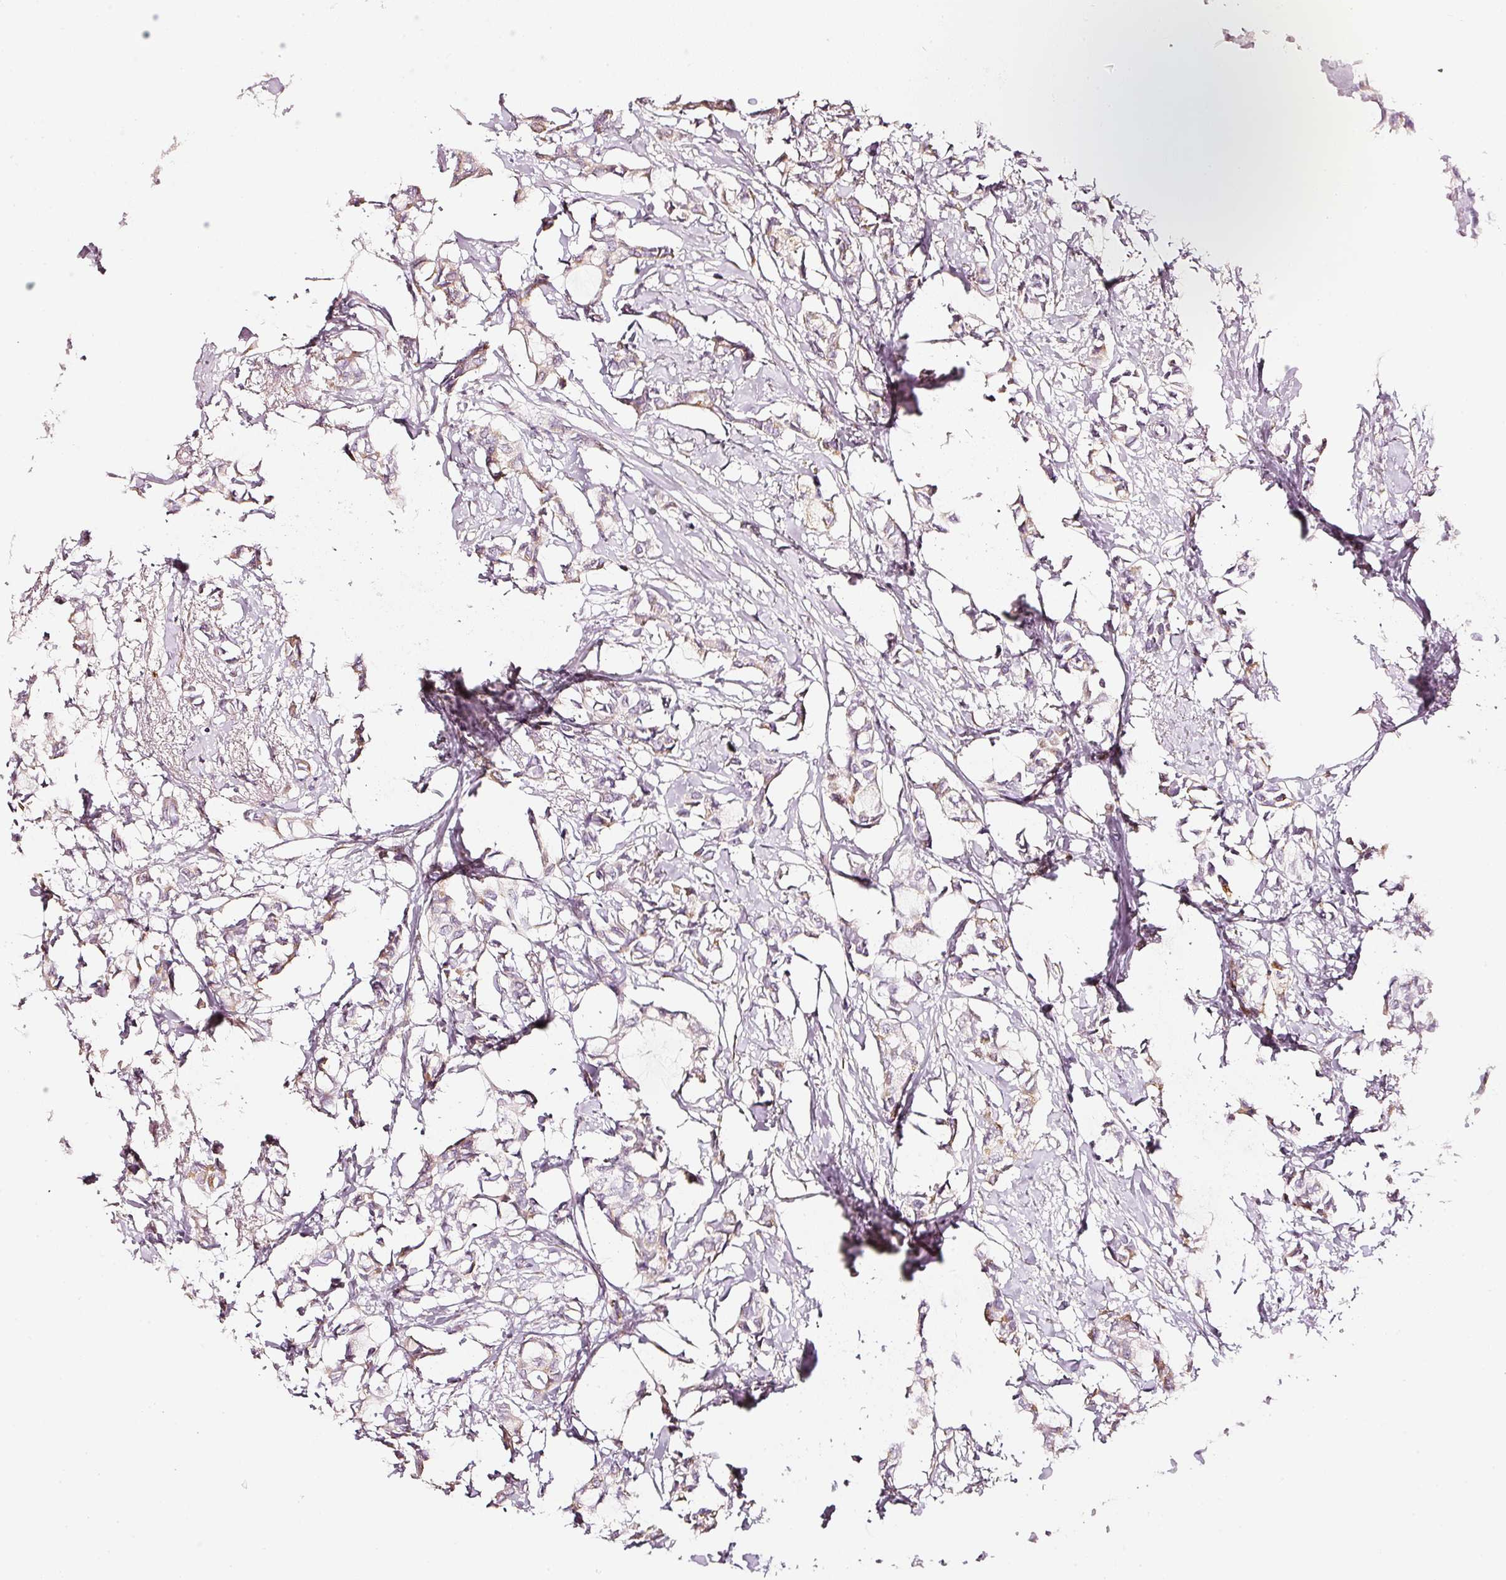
{"staining": {"intensity": "weak", "quantity": "25%-75%", "location": "cytoplasmic/membranous"}, "tissue": "breast cancer", "cell_type": "Tumor cells", "image_type": "cancer", "snomed": [{"axis": "morphology", "description": "Duct carcinoma"}, {"axis": "topography", "description": "Breast"}], "caption": "The histopathology image reveals a brown stain indicating the presence of a protein in the cytoplasmic/membranous of tumor cells in breast cancer (invasive ductal carcinoma).", "gene": "SDF4", "patient": {"sex": "female", "age": 73}}